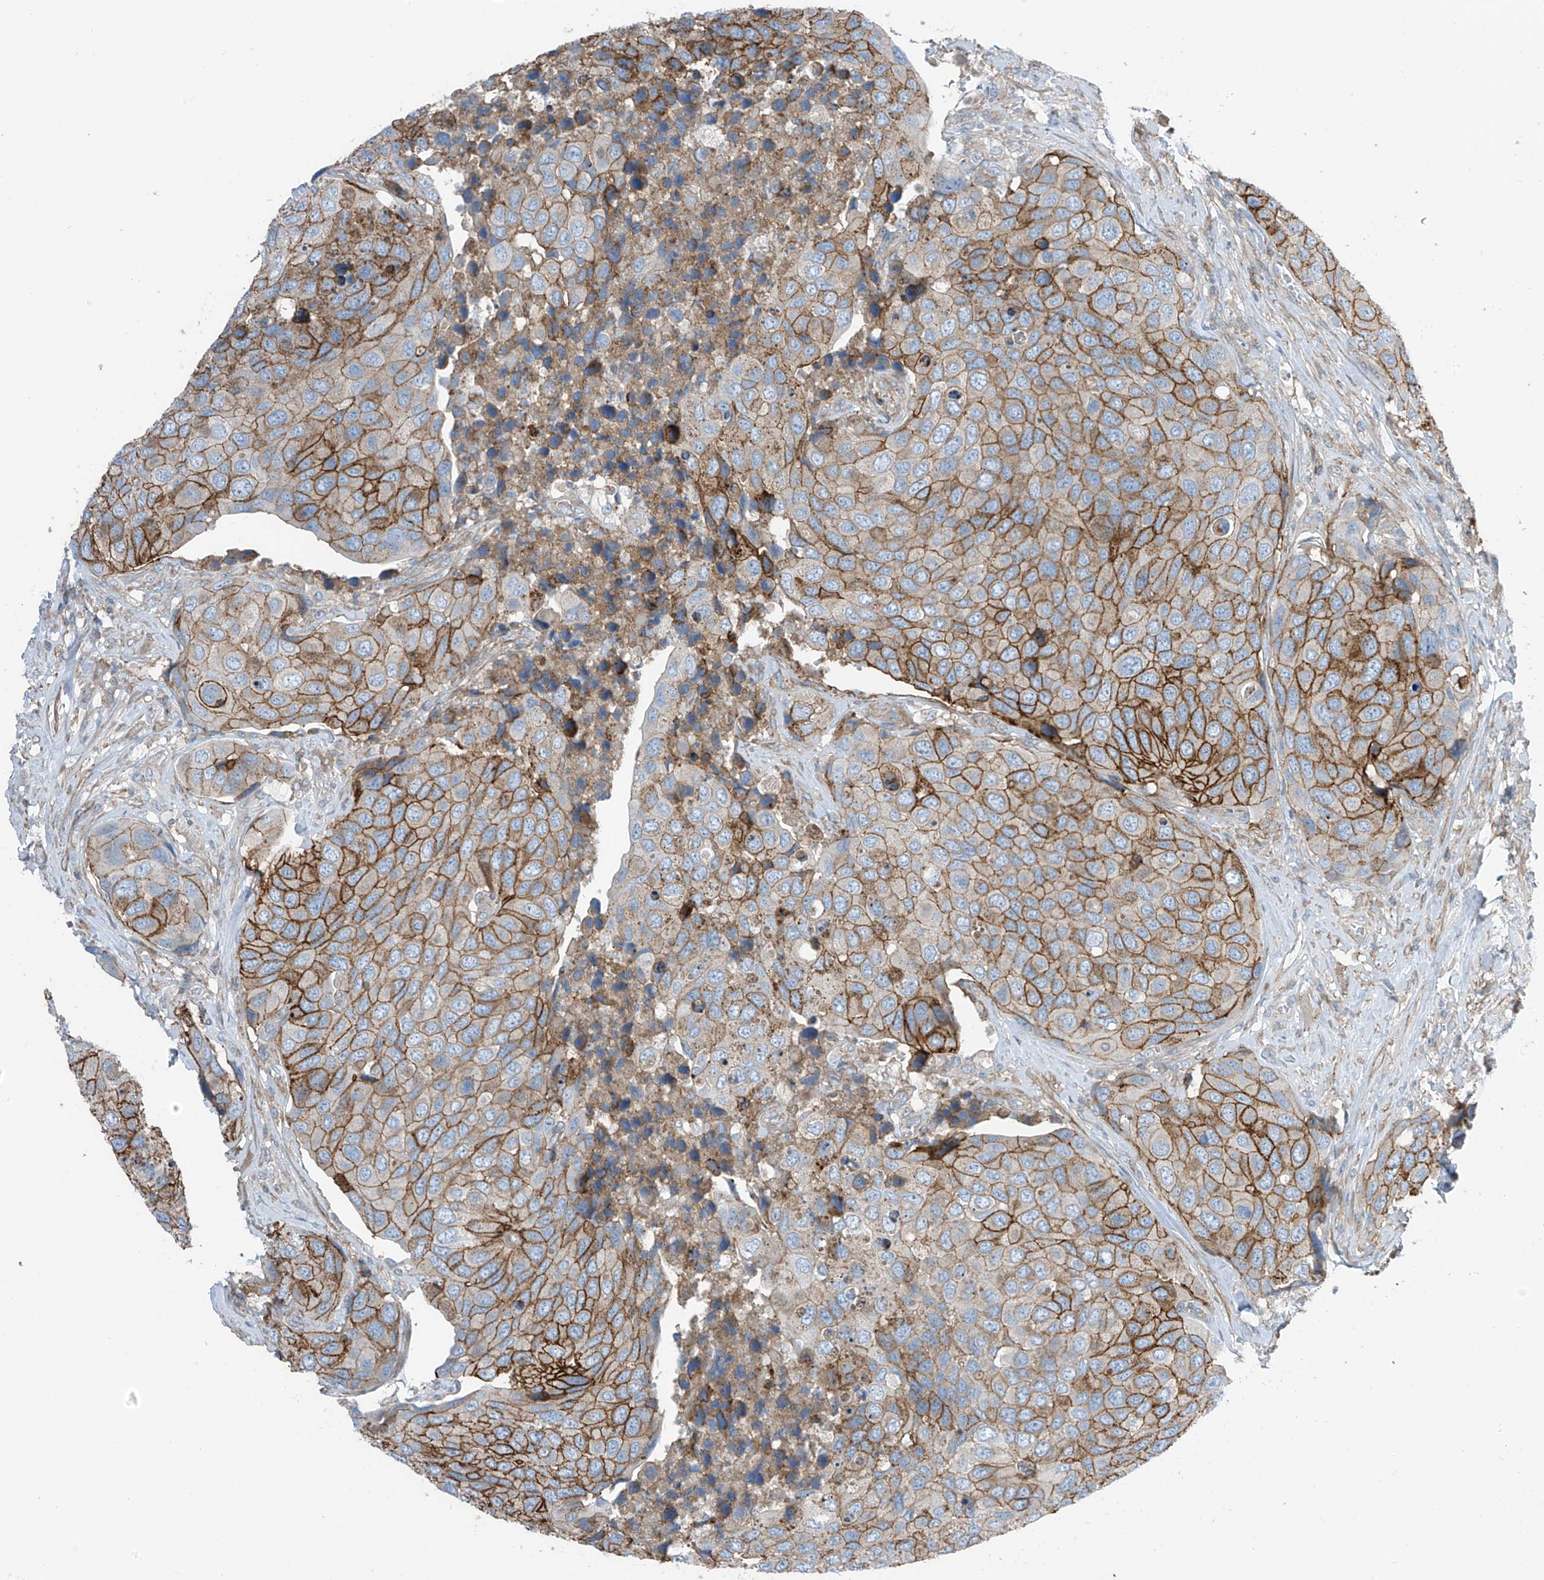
{"staining": {"intensity": "moderate", "quantity": ">75%", "location": "cytoplasmic/membranous"}, "tissue": "urothelial cancer", "cell_type": "Tumor cells", "image_type": "cancer", "snomed": [{"axis": "morphology", "description": "Urothelial carcinoma, High grade"}, {"axis": "topography", "description": "Urinary bladder"}], "caption": "DAB immunohistochemical staining of human urothelial cancer demonstrates moderate cytoplasmic/membranous protein staining in approximately >75% of tumor cells.", "gene": "SLC1A5", "patient": {"sex": "male", "age": 74}}